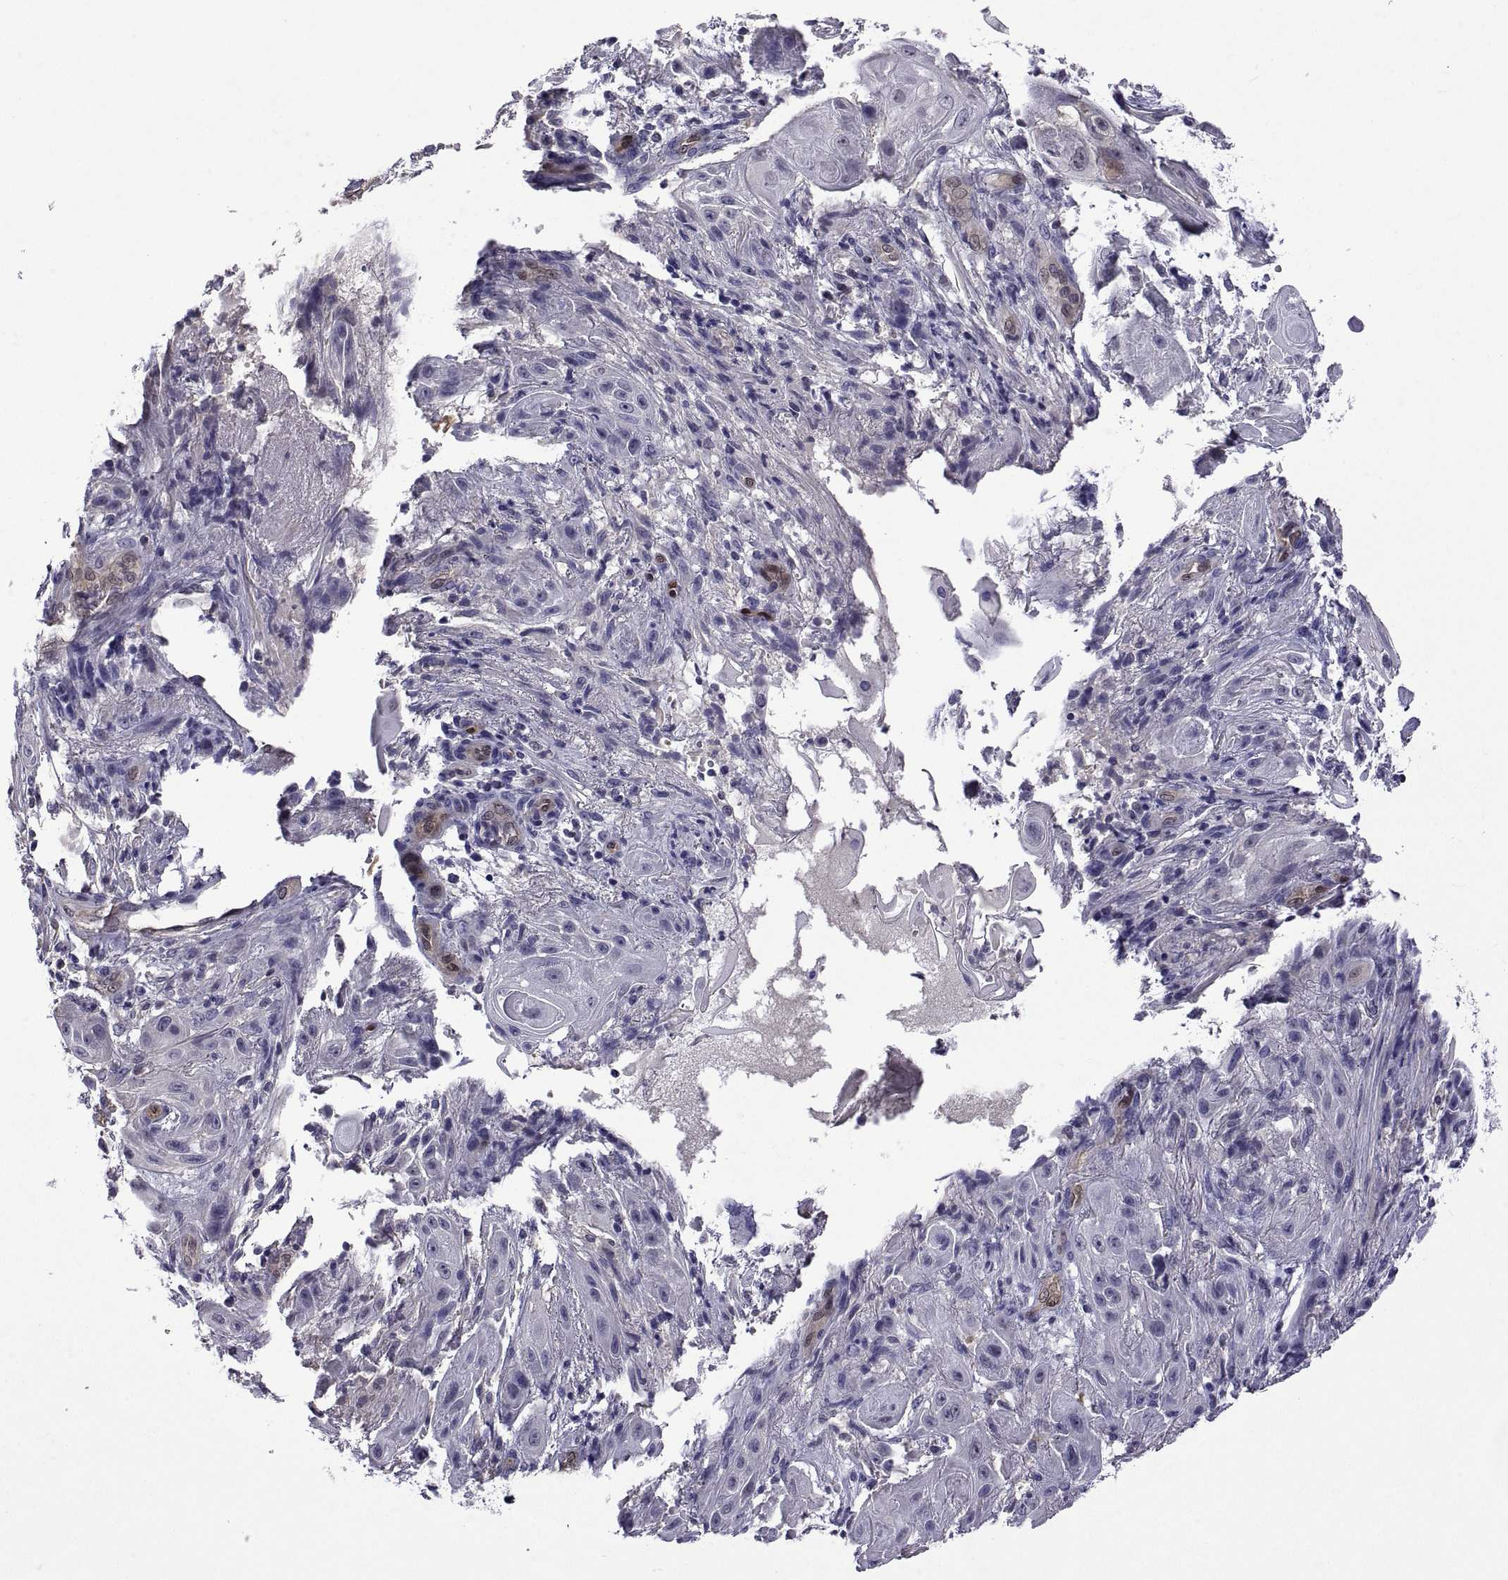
{"staining": {"intensity": "negative", "quantity": "none", "location": "none"}, "tissue": "skin cancer", "cell_type": "Tumor cells", "image_type": "cancer", "snomed": [{"axis": "morphology", "description": "Squamous cell carcinoma, NOS"}, {"axis": "topography", "description": "Skin"}], "caption": "Immunohistochemical staining of skin cancer reveals no significant expression in tumor cells.", "gene": "LCN9", "patient": {"sex": "male", "age": 62}}